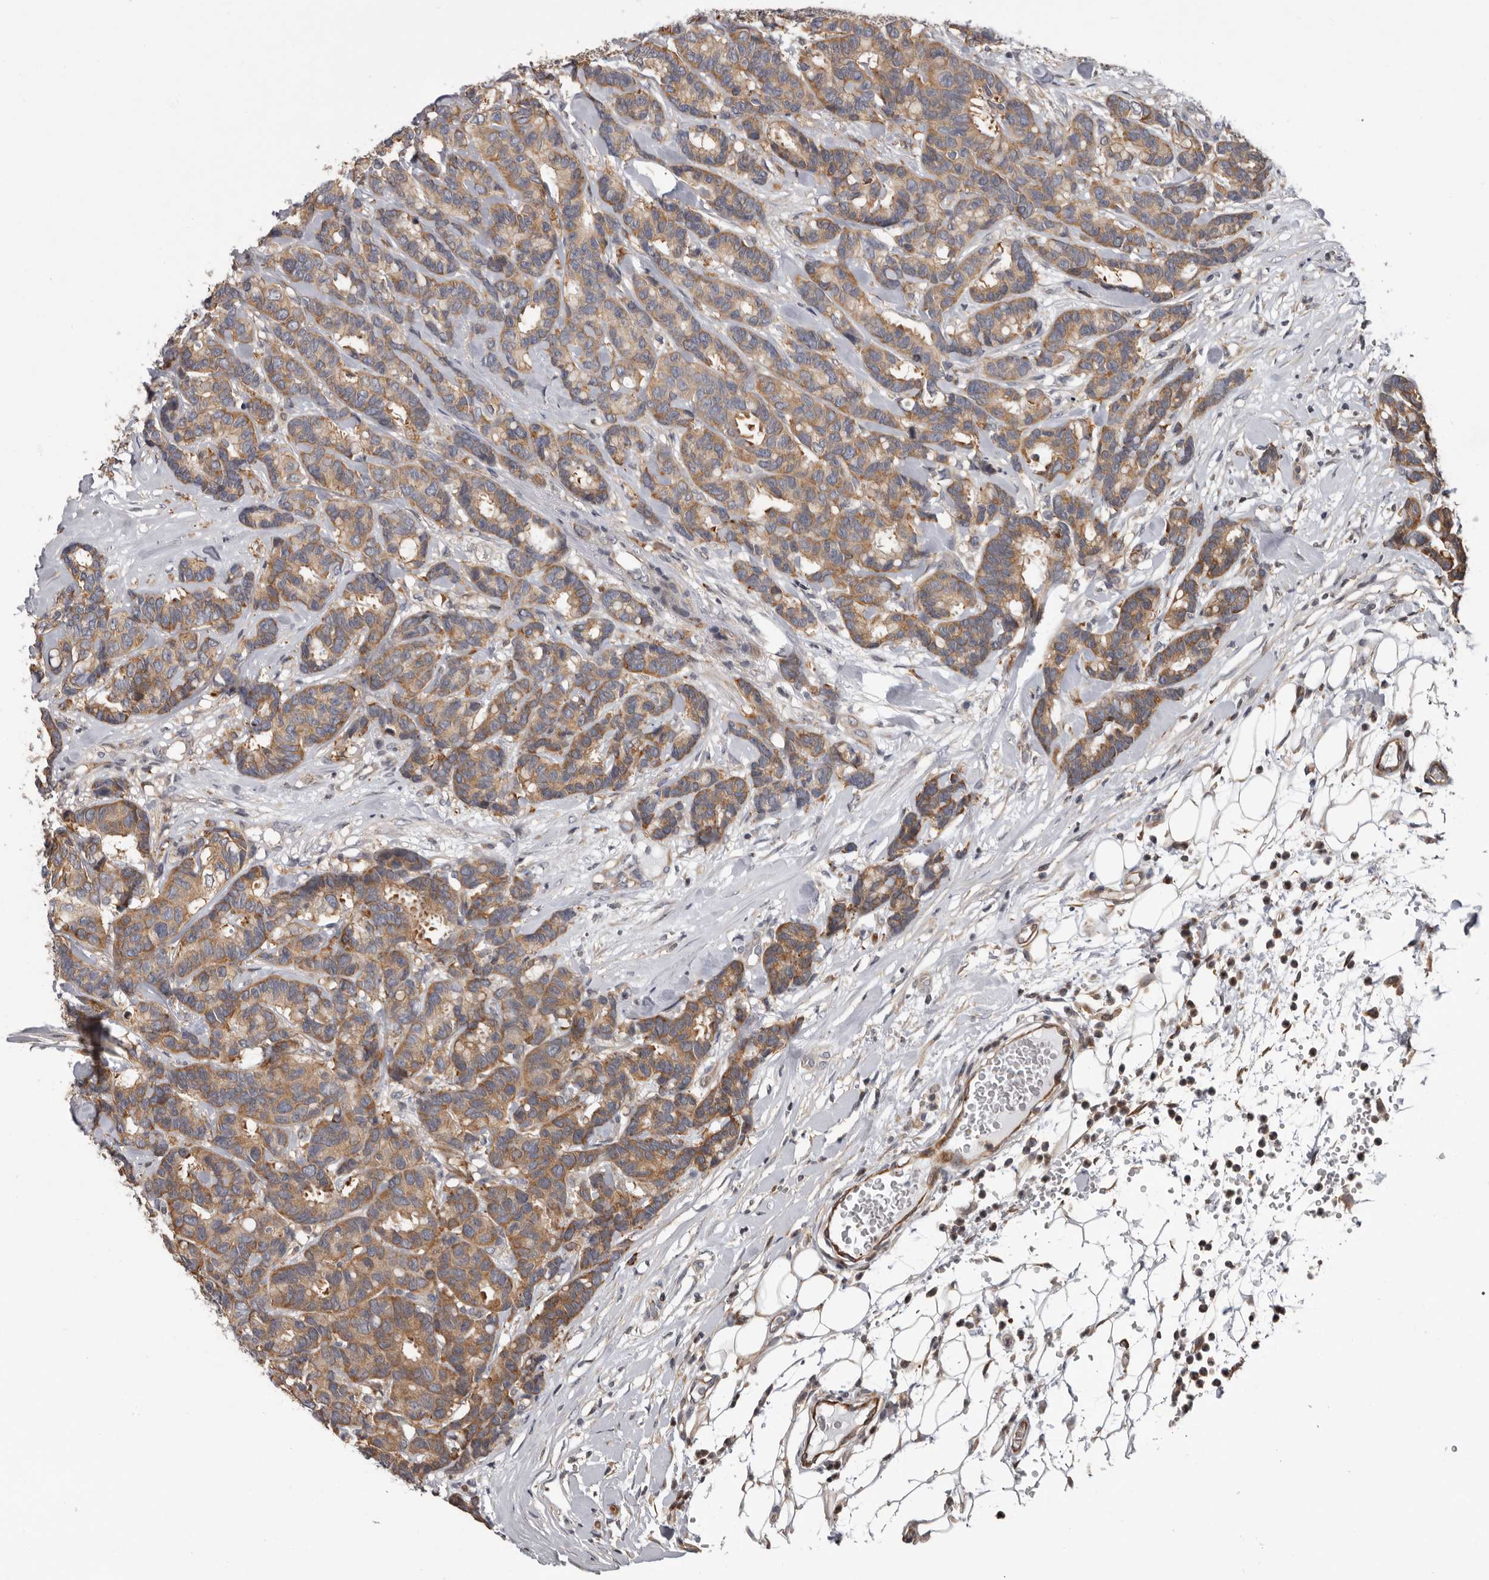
{"staining": {"intensity": "weak", "quantity": ">75%", "location": "cytoplasmic/membranous"}, "tissue": "breast cancer", "cell_type": "Tumor cells", "image_type": "cancer", "snomed": [{"axis": "morphology", "description": "Duct carcinoma"}, {"axis": "topography", "description": "Breast"}], "caption": "Brown immunohistochemical staining in human breast cancer (infiltrating ductal carcinoma) demonstrates weak cytoplasmic/membranous positivity in approximately >75% of tumor cells.", "gene": "FGFR4", "patient": {"sex": "female", "age": 87}}